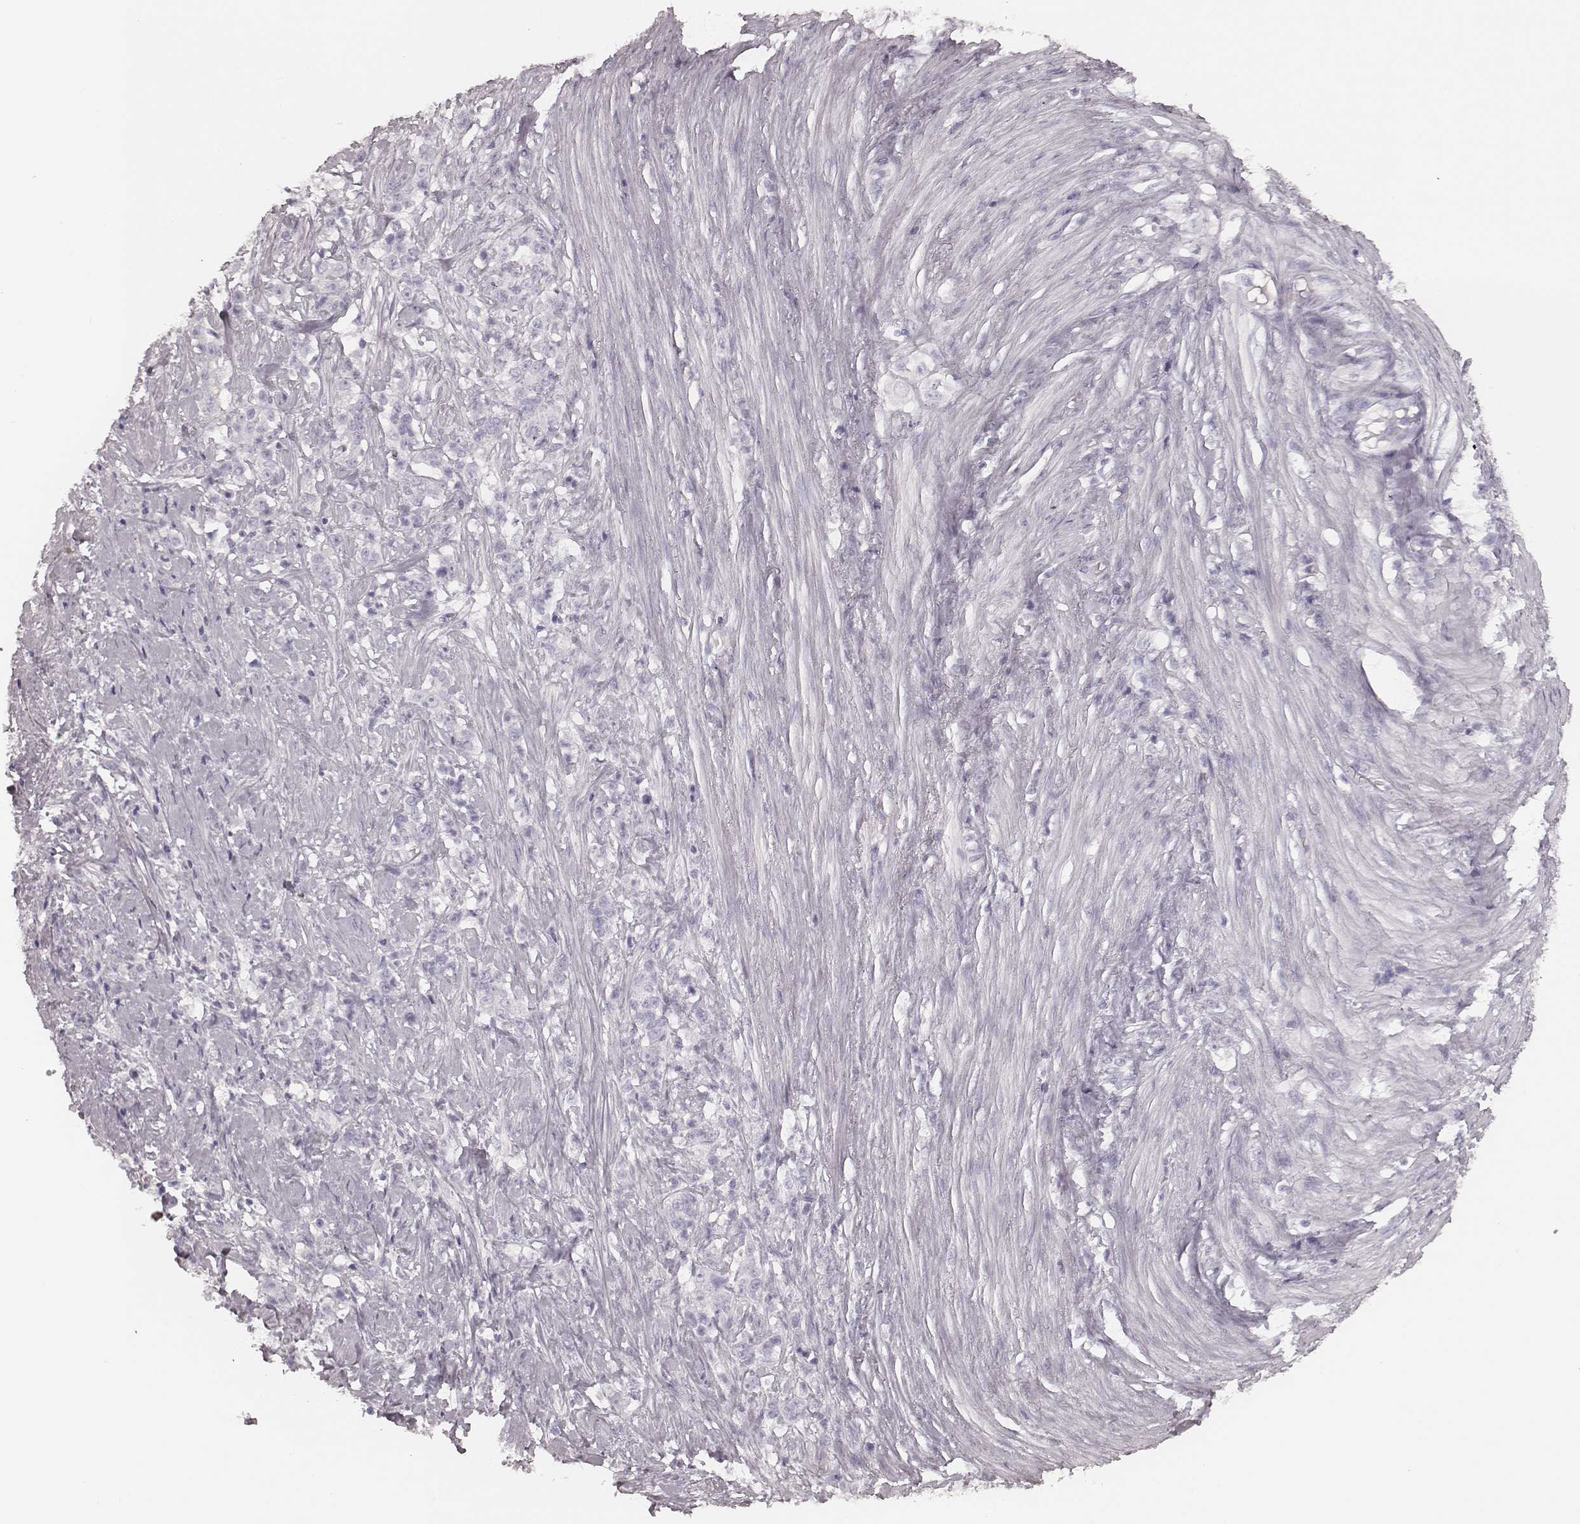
{"staining": {"intensity": "negative", "quantity": "none", "location": "none"}, "tissue": "stomach cancer", "cell_type": "Tumor cells", "image_type": "cancer", "snomed": [{"axis": "morphology", "description": "Adenocarcinoma, NOS"}, {"axis": "topography", "description": "Stomach, lower"}], "caption": "DAB (3,3'-diaminobenzidine) immunohistochemical staining of stomach adenocarcinoma shows no significant expression in tumor cells.", "gene": "KRT72", "patient": {"sex": "male", "age": 88}}